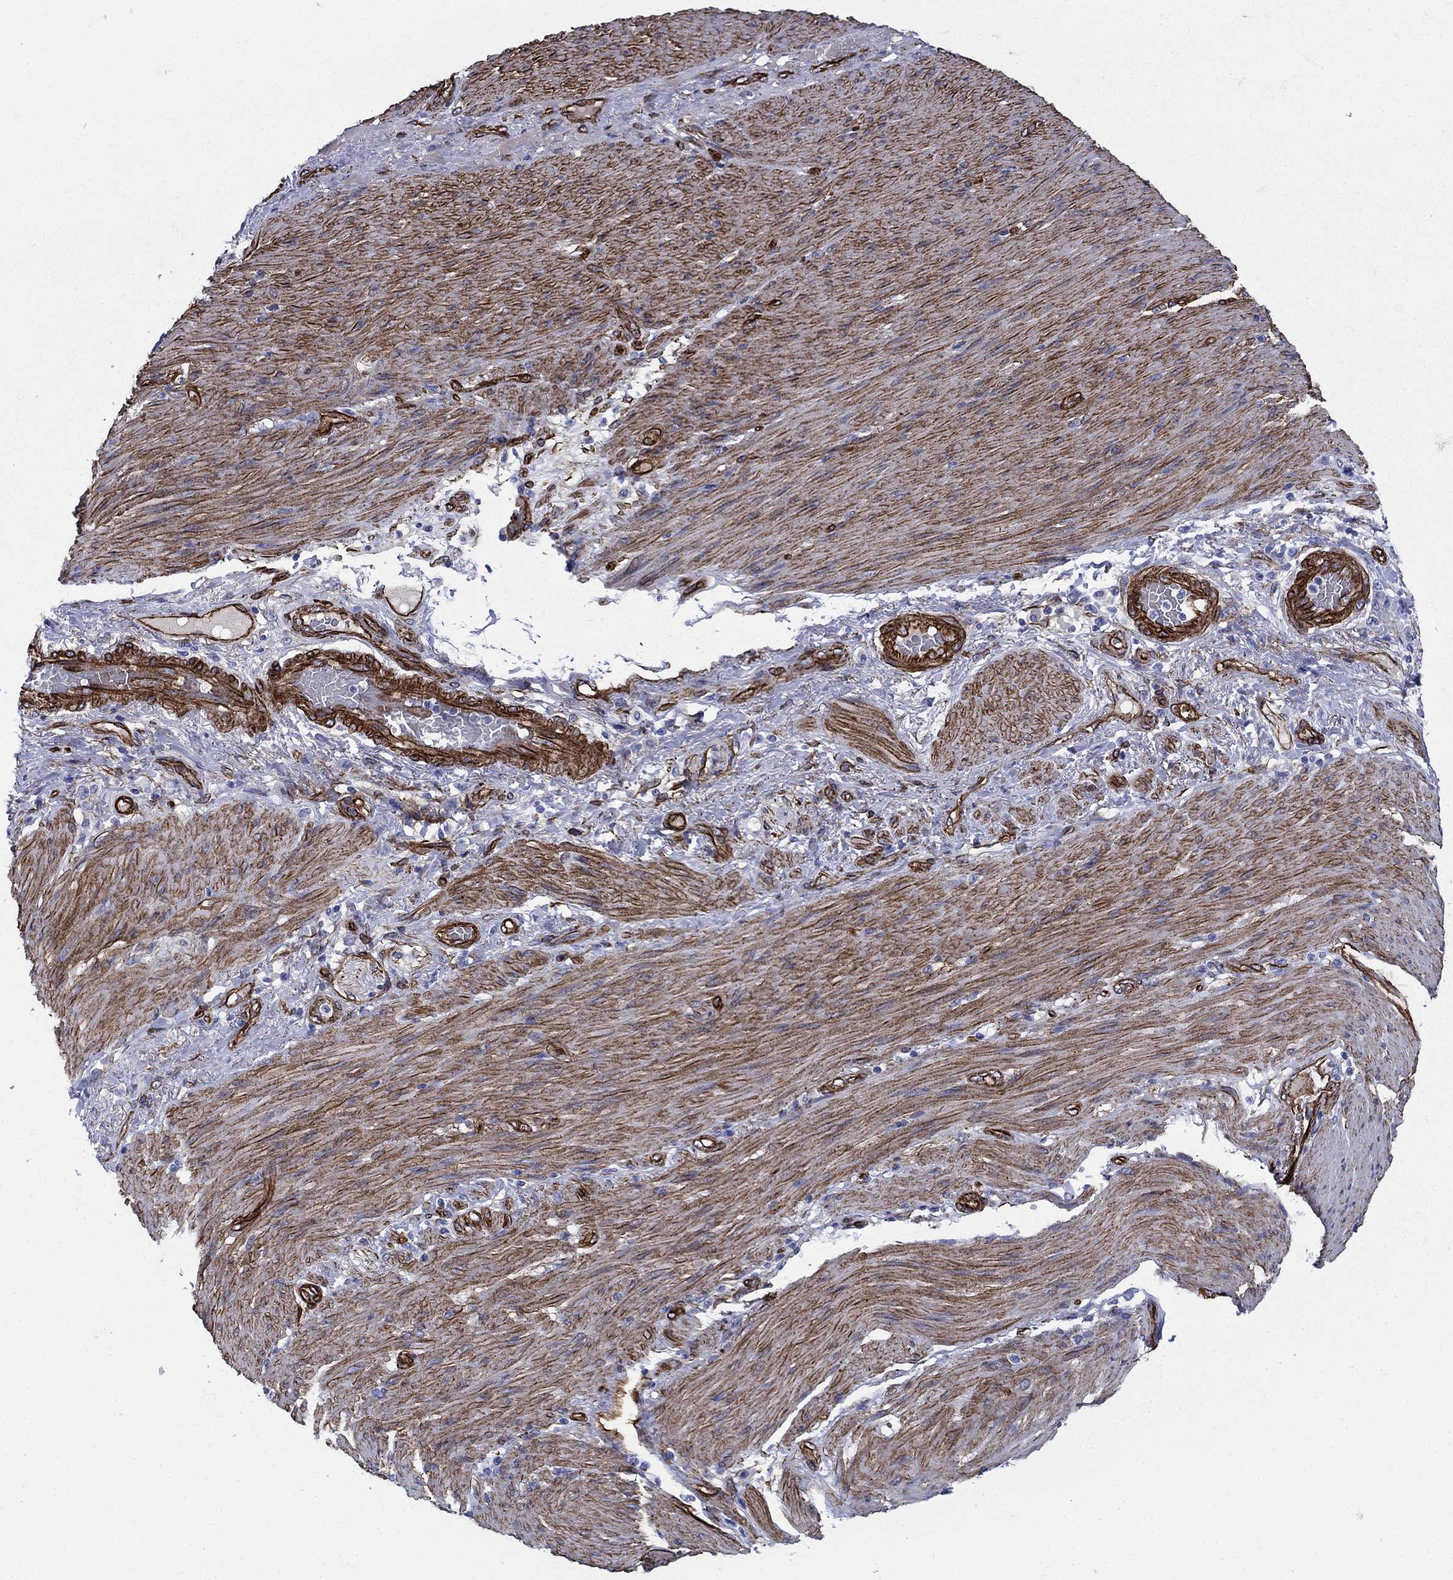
{"staining": {"intensity": "negative", "quantity": "none", "location": "none"}, "tissue": "stomach cancer", "cell_type": "Tumor cells", "image_type": "cancer", "snomed": [{"axis": "morphology", "description": "Normal tissue, NOS"}, {"axis": "morphology", "description": "Adenocarcinoma, NOS"}, {"axis": "topography", "description": "Stomach"}], "caption": "DAB (3,3'-diaminobenzidine) immunohistochemical staining of human stomach adenocarcinoma demonstrates no significant positivity in tumor cells.", "gene": "VTN", "patient": {"sex": "female", "age": 79}}